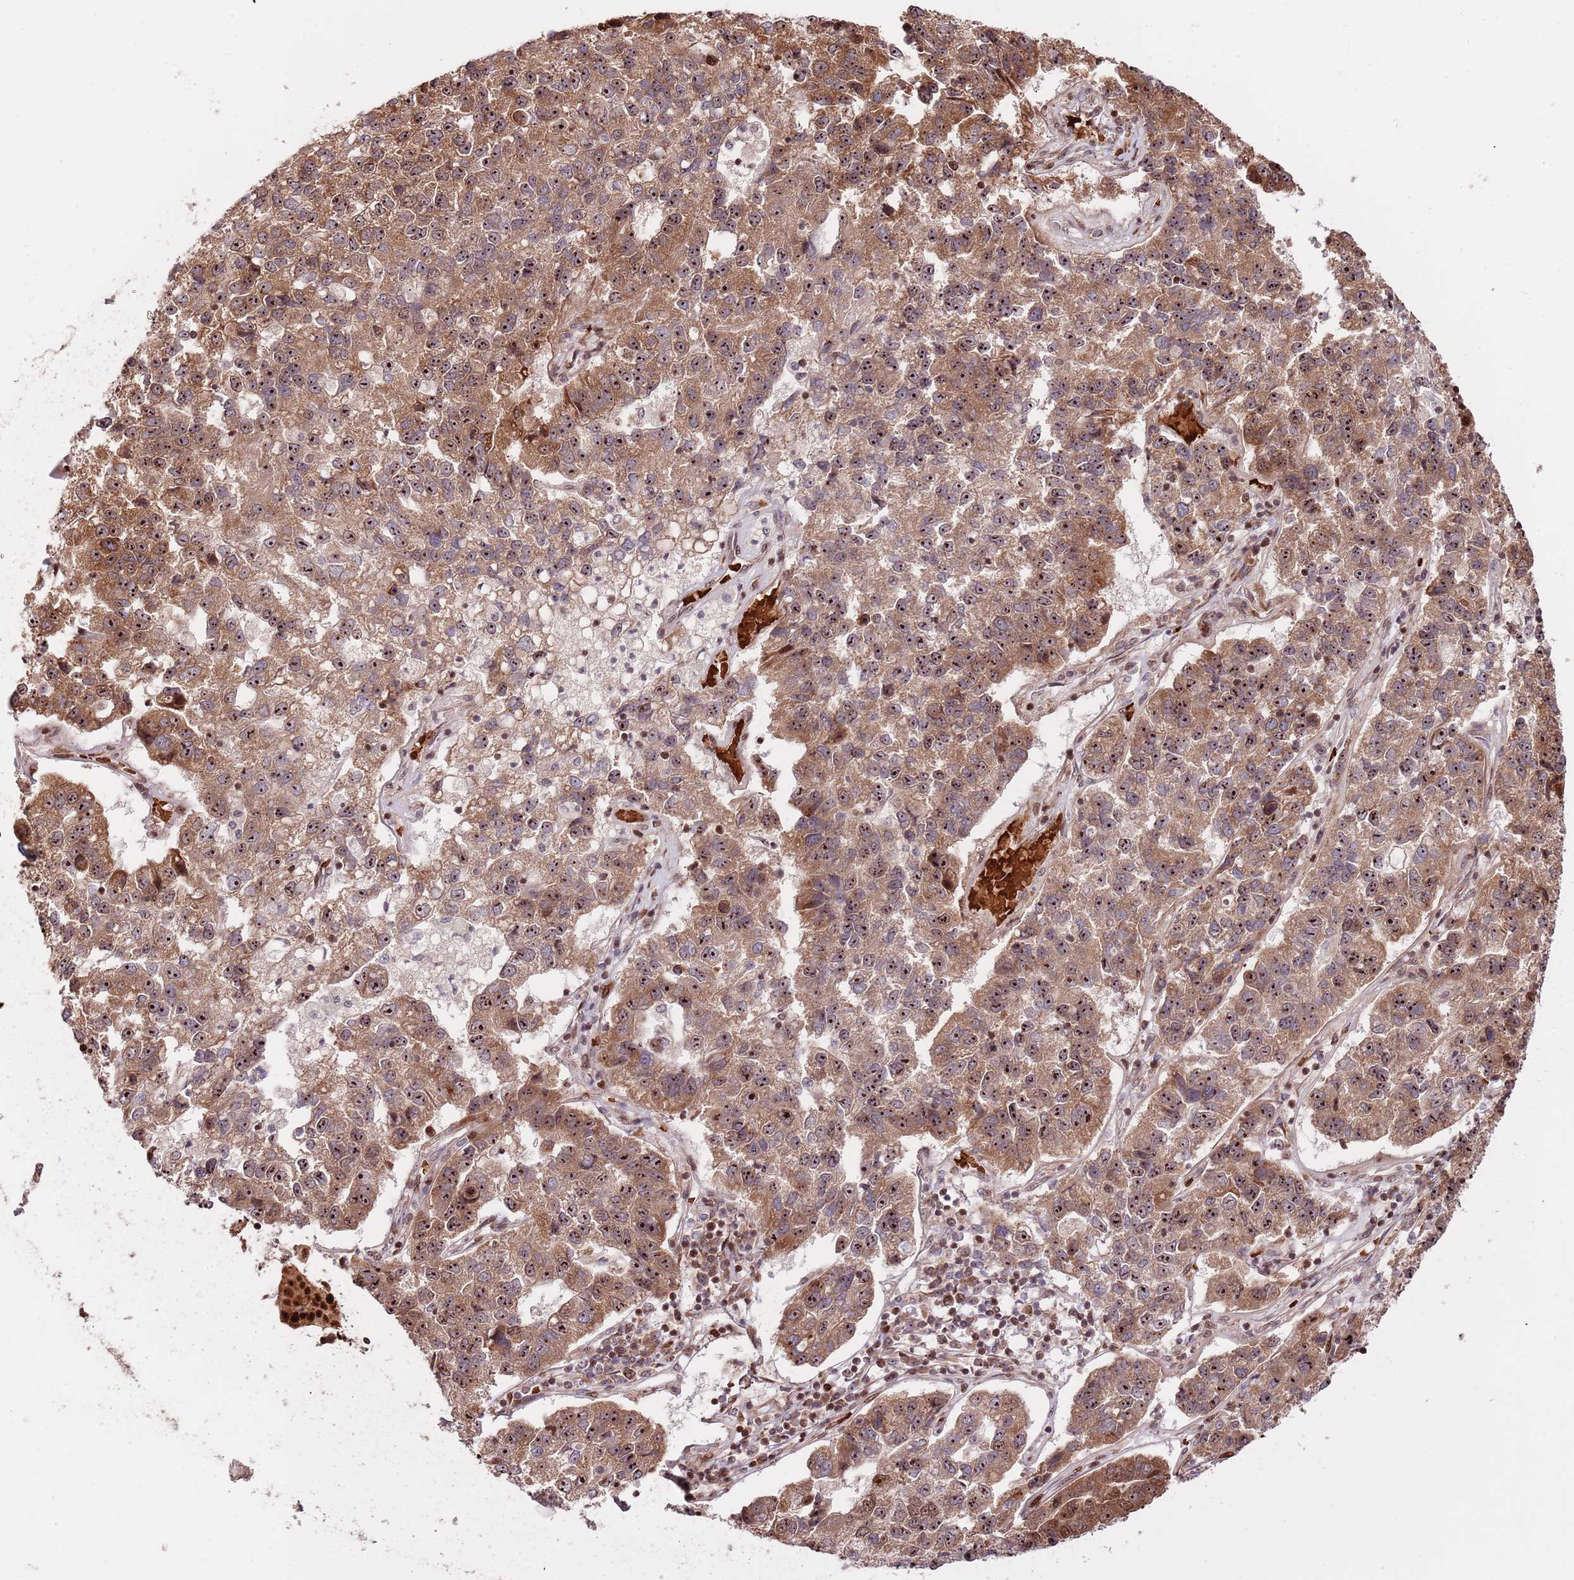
{"staining": {"intensity": "moderate", "quantity": ">75%", "location": "cytoplasmic/membranous,nuclear"}, "tissue": "pancreatic cancer", "cell_type": "Tumor cells", "image_type": "cancer", "snomed": [{"axis": "morphology", "description": "Adenocarcinoma, NOS"}, {"axis": "topography", "description": "Pancreas"}], "caption": "Pancreatic adenocarcinoma stained with a protein marker demonstrates moderate staining in tumor cells.", "gene": "RIF1", "patient": {"sex": "female", "age": 61}}